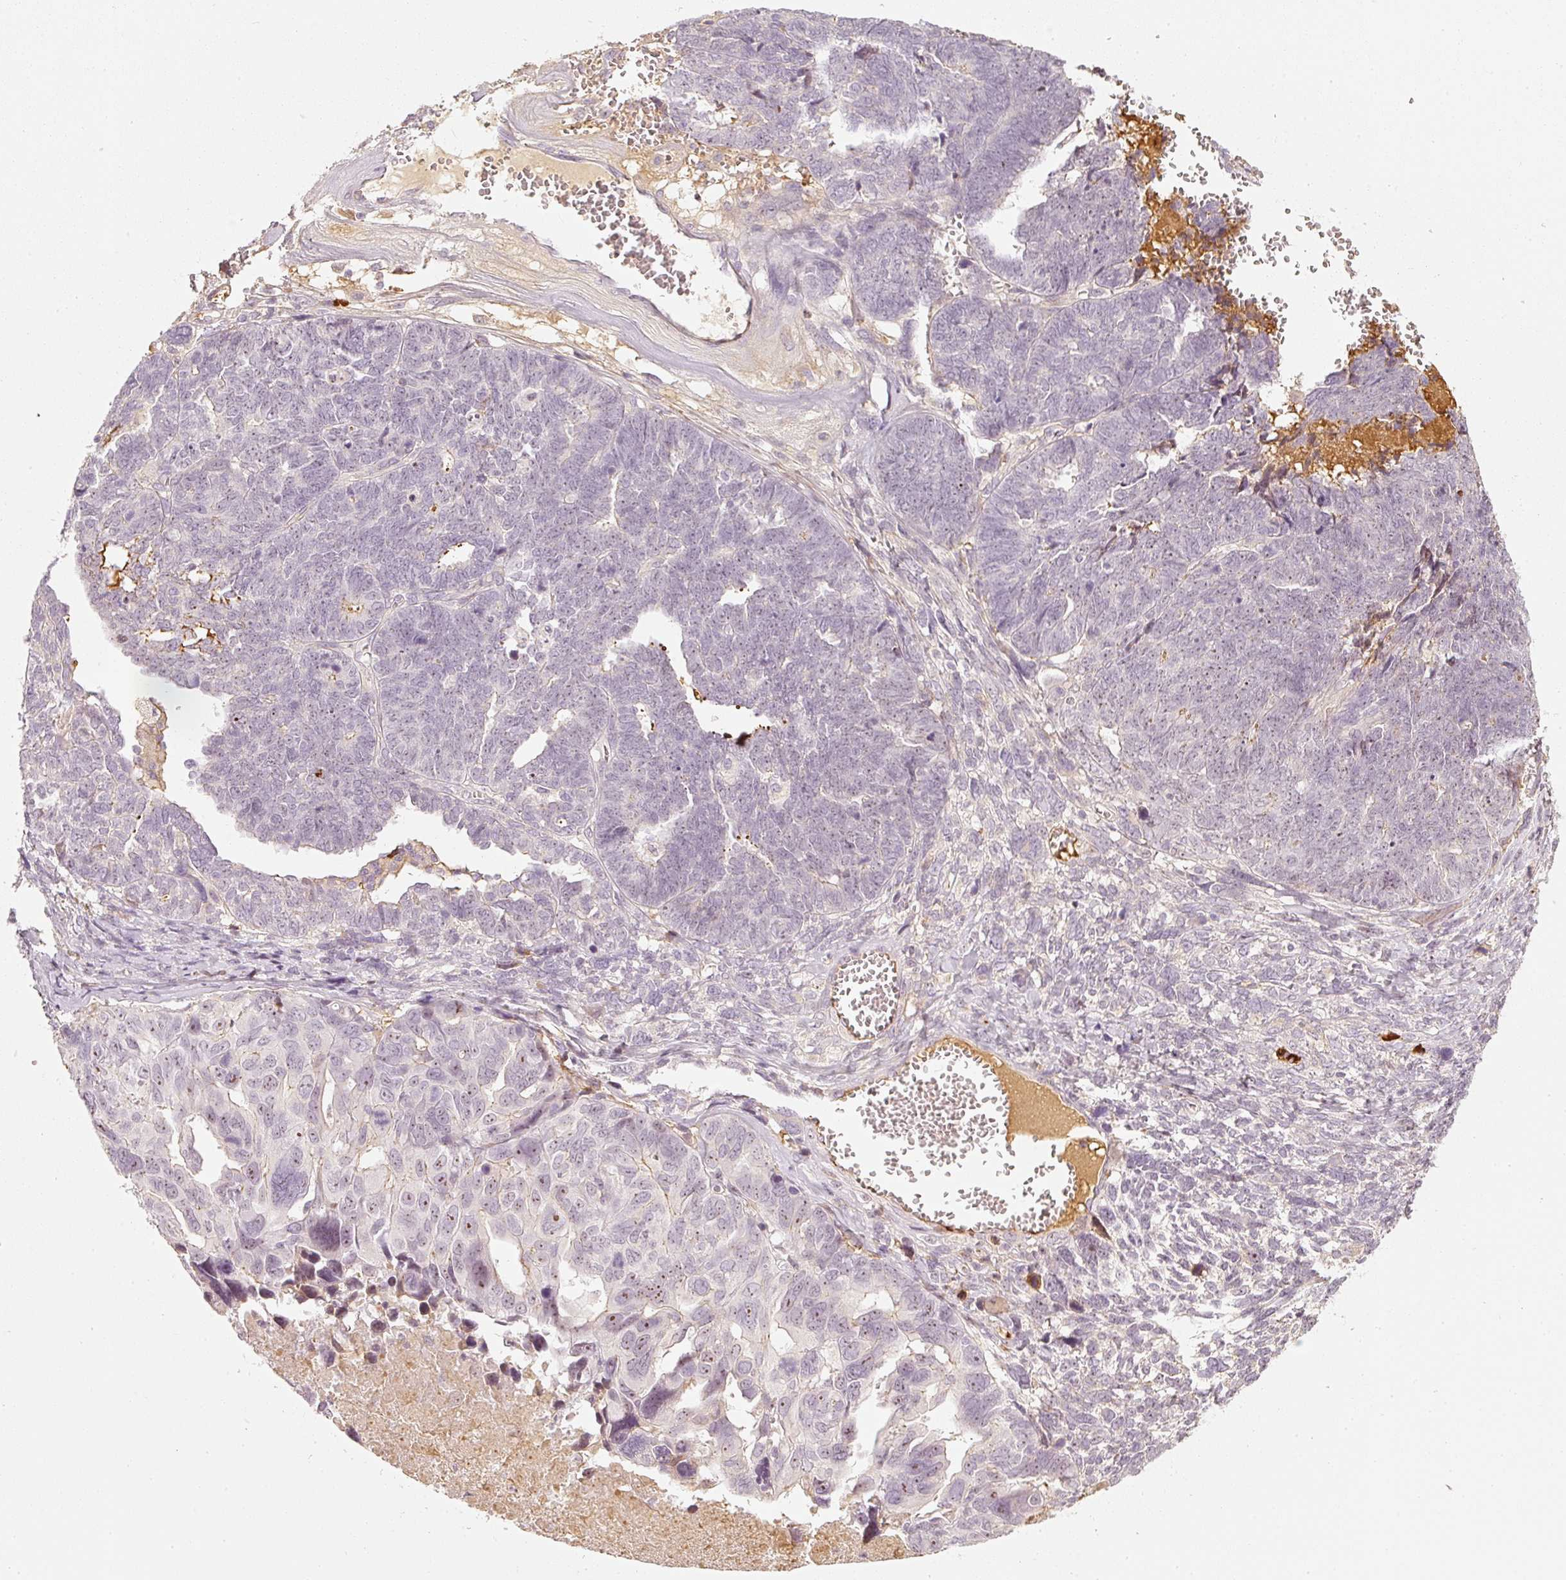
{"staining": {"intensity": "weak", "quantity": "<25%", "location": "nuclear"}, "tissue": "ovarian cancer", "cell_type": "Tumor cells", "image_type": "cancer", "snomed": [{"axis": "morphology", "description": "Cystadenocarcinoma, serous, NOS"}, {"axis": "topography", "description": "Ovary"}], "caption": "Tumor cells show no significant protein staining in ovarian cancer.", "gene": "VCAM1", "patient": {"sex": "female", "age": 79}}